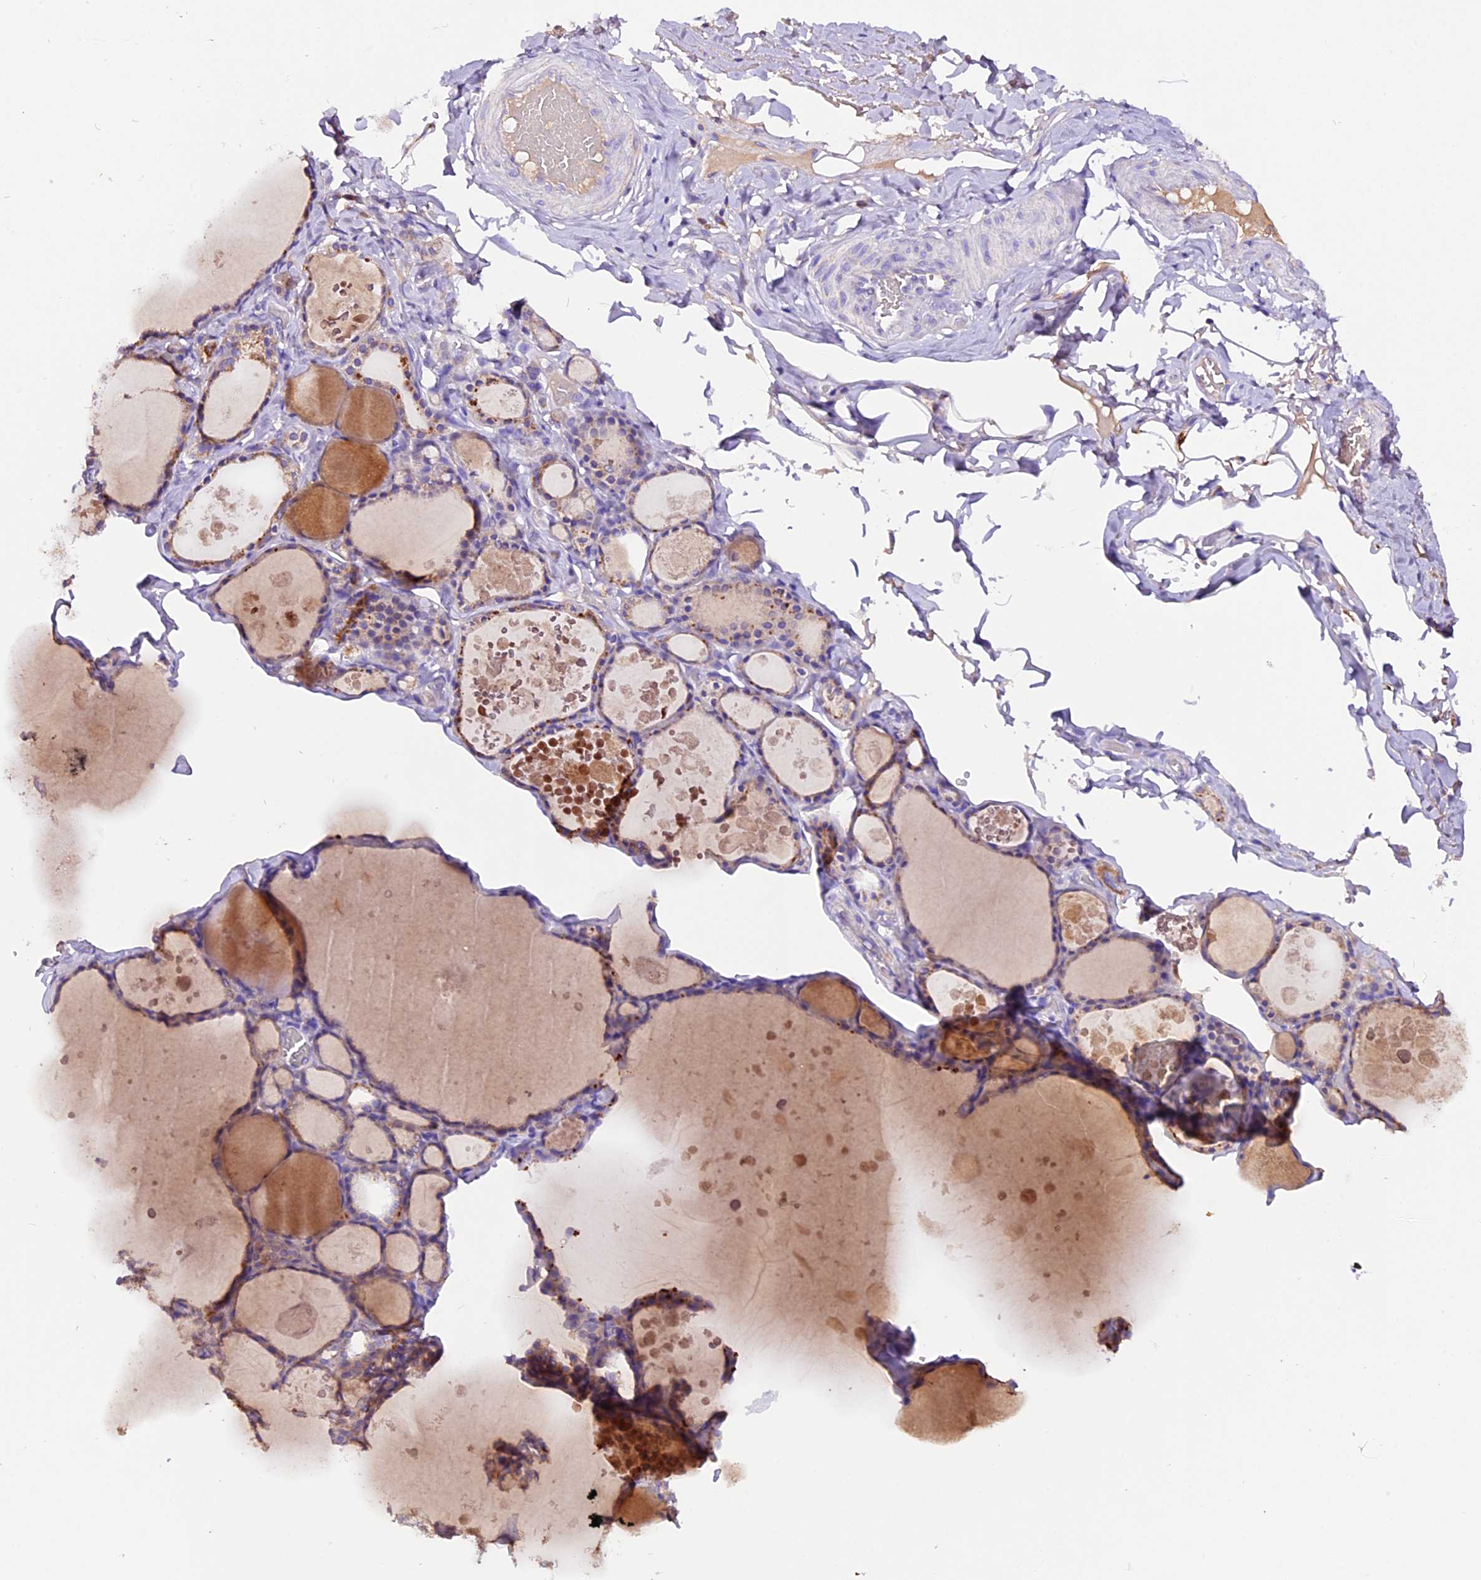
{"staining": {"intensity": "moderate", "quantity": ">75%", "location": "cytoplasmic/membranous"}, "tissue": "thyroid gland", "cell_type": "Glandular cells", "image_type": "normal", "snomed": [{"axis": "morphology", "description": "Normal tissue, NOS"}, {"axis": "topography", "description": "Thyroid gland"}], "caption": "A high-resolution histopathology image shows immunohistochemistry staining of unremarkable thyroid gland, which displays moderate cytoplasmic/membranous staining in approximately >75% of glandular cells. (DAB IHC with brightfield microscopy, high magnification).", "gene": "SIX5", "patient": {"sex": "male", "age": 56}}